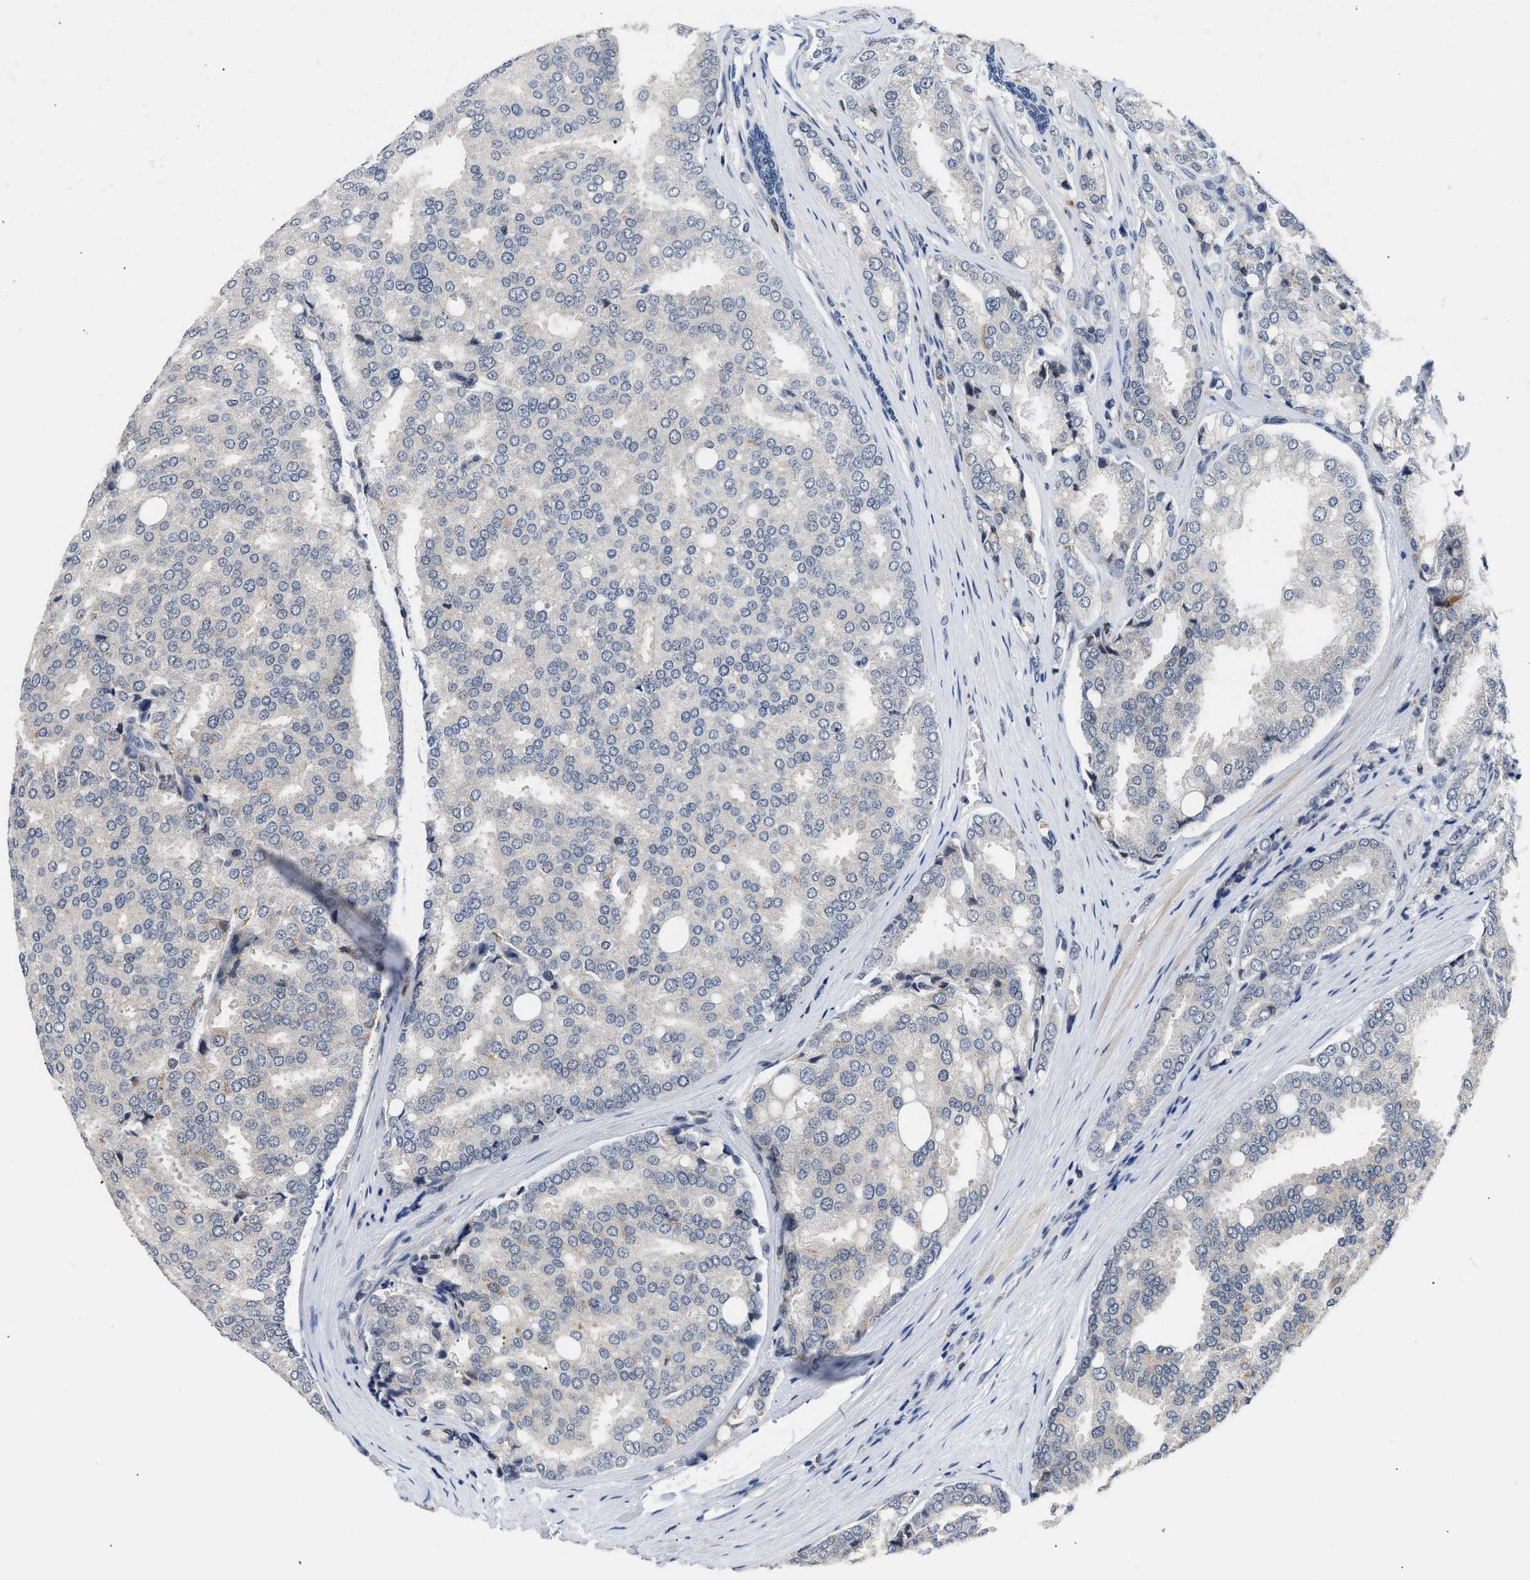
{"staining": {"intensity": "negative", "quantity": "none", "location": "none"}, "tissue": "prostate cancer", "cell_type": "Tumor cells", "image_type": "cancer", "snomed": [{"axis": "morphology", "description": "Adenocarcinoma, High grade"}, {"axis": "topography", "description": "Prostate"}], "caption": "The micrograph demonstrates no staining of tumor cells in adenocarcinoma (high-grade) (prostate). Nuclei are stained in blue.", "gene": "TXNRD3", "patient": {"sex": "male", "age": 50}}